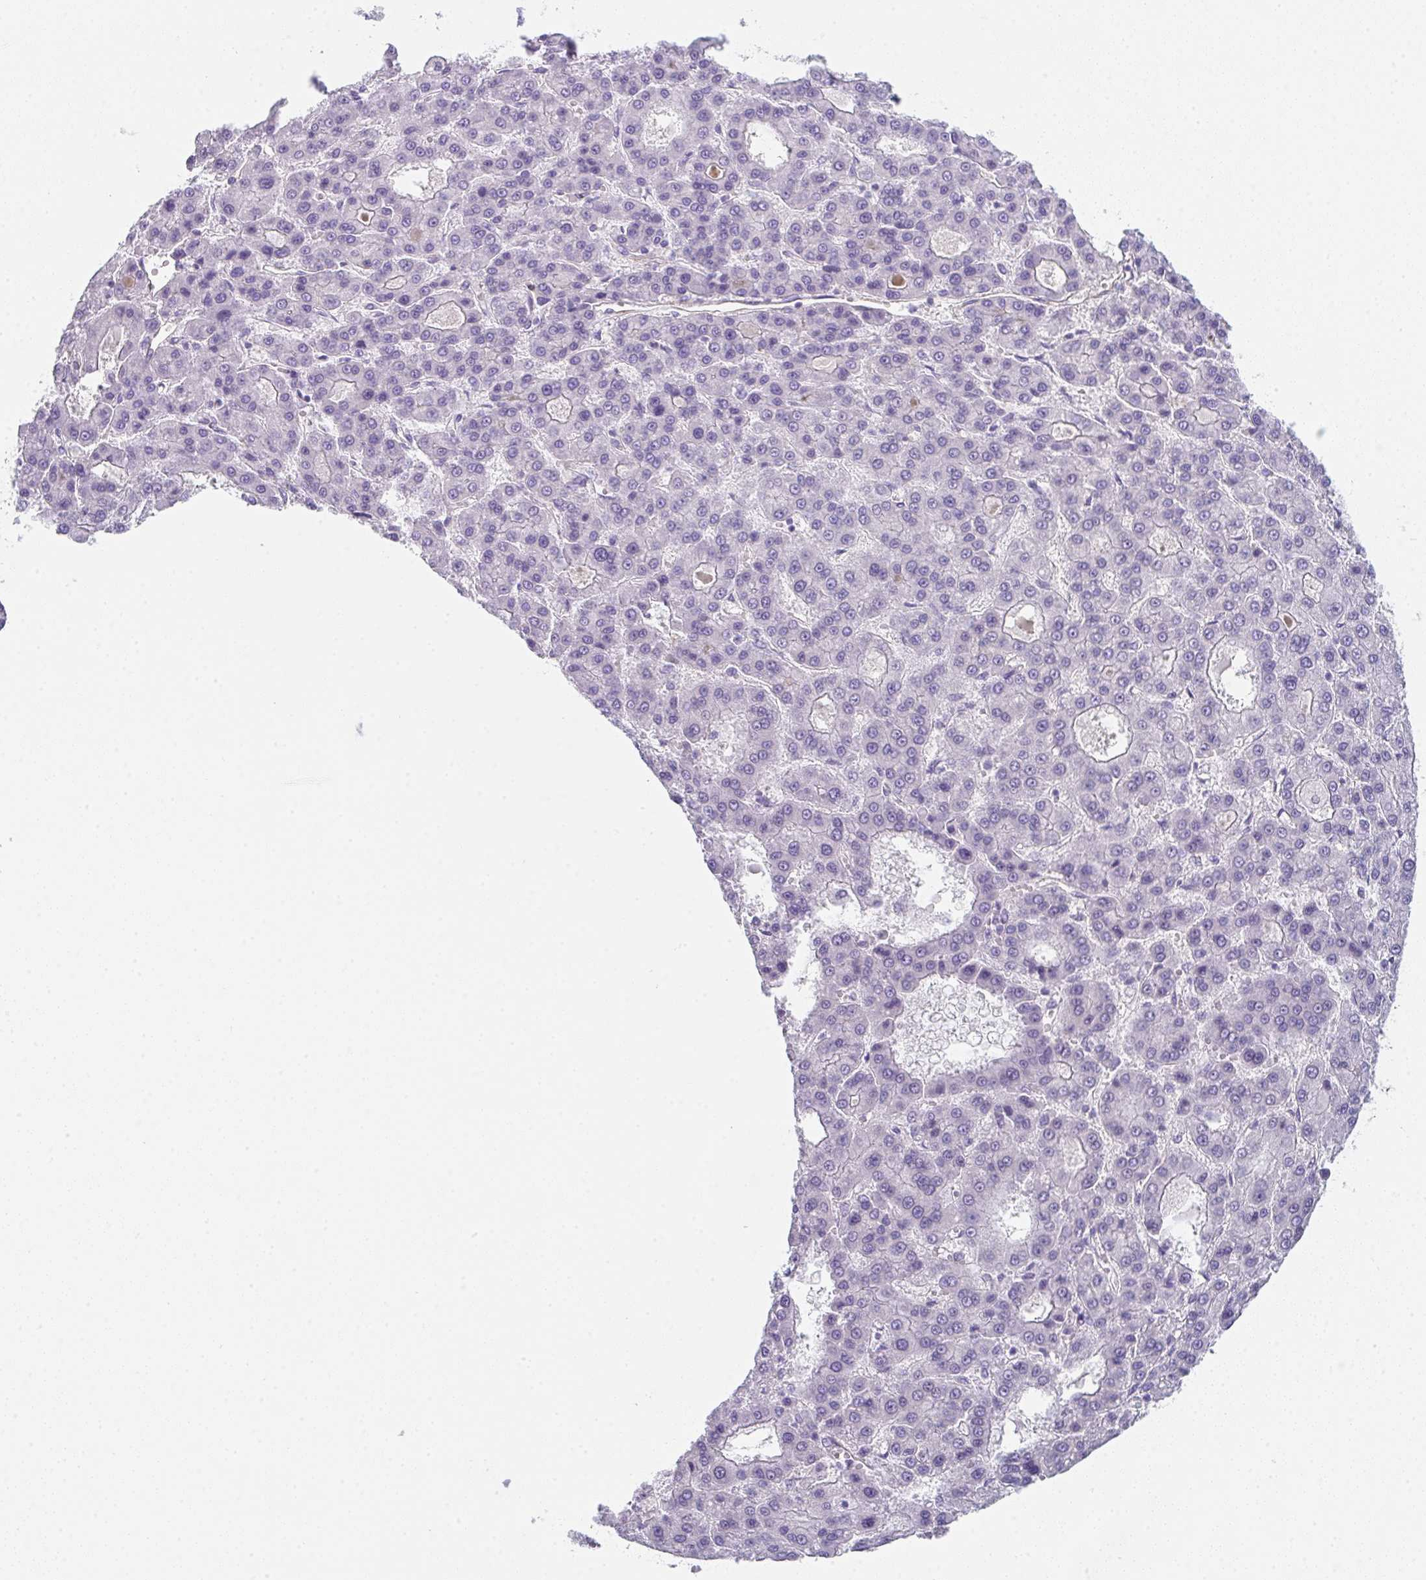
{"staining": {"intensity": "negative", "quantity": "none", "location": "none"}, "tissue": "liver cancer", "cell_type": "Tumor cells", "image_type": "cancer", "snomed": [{"axis": "morphology", "description": "Carcinoma, Hepatocellular, NOS"}, {"axis": "topography", "description": "Liver"}], "caption": "Protein analysis of liver cancer (hepatocellular carcinoma) shows no significant expression in tumor cells.", "gene": "DBN1", "patient": {"sex": "male", "age": 70}}